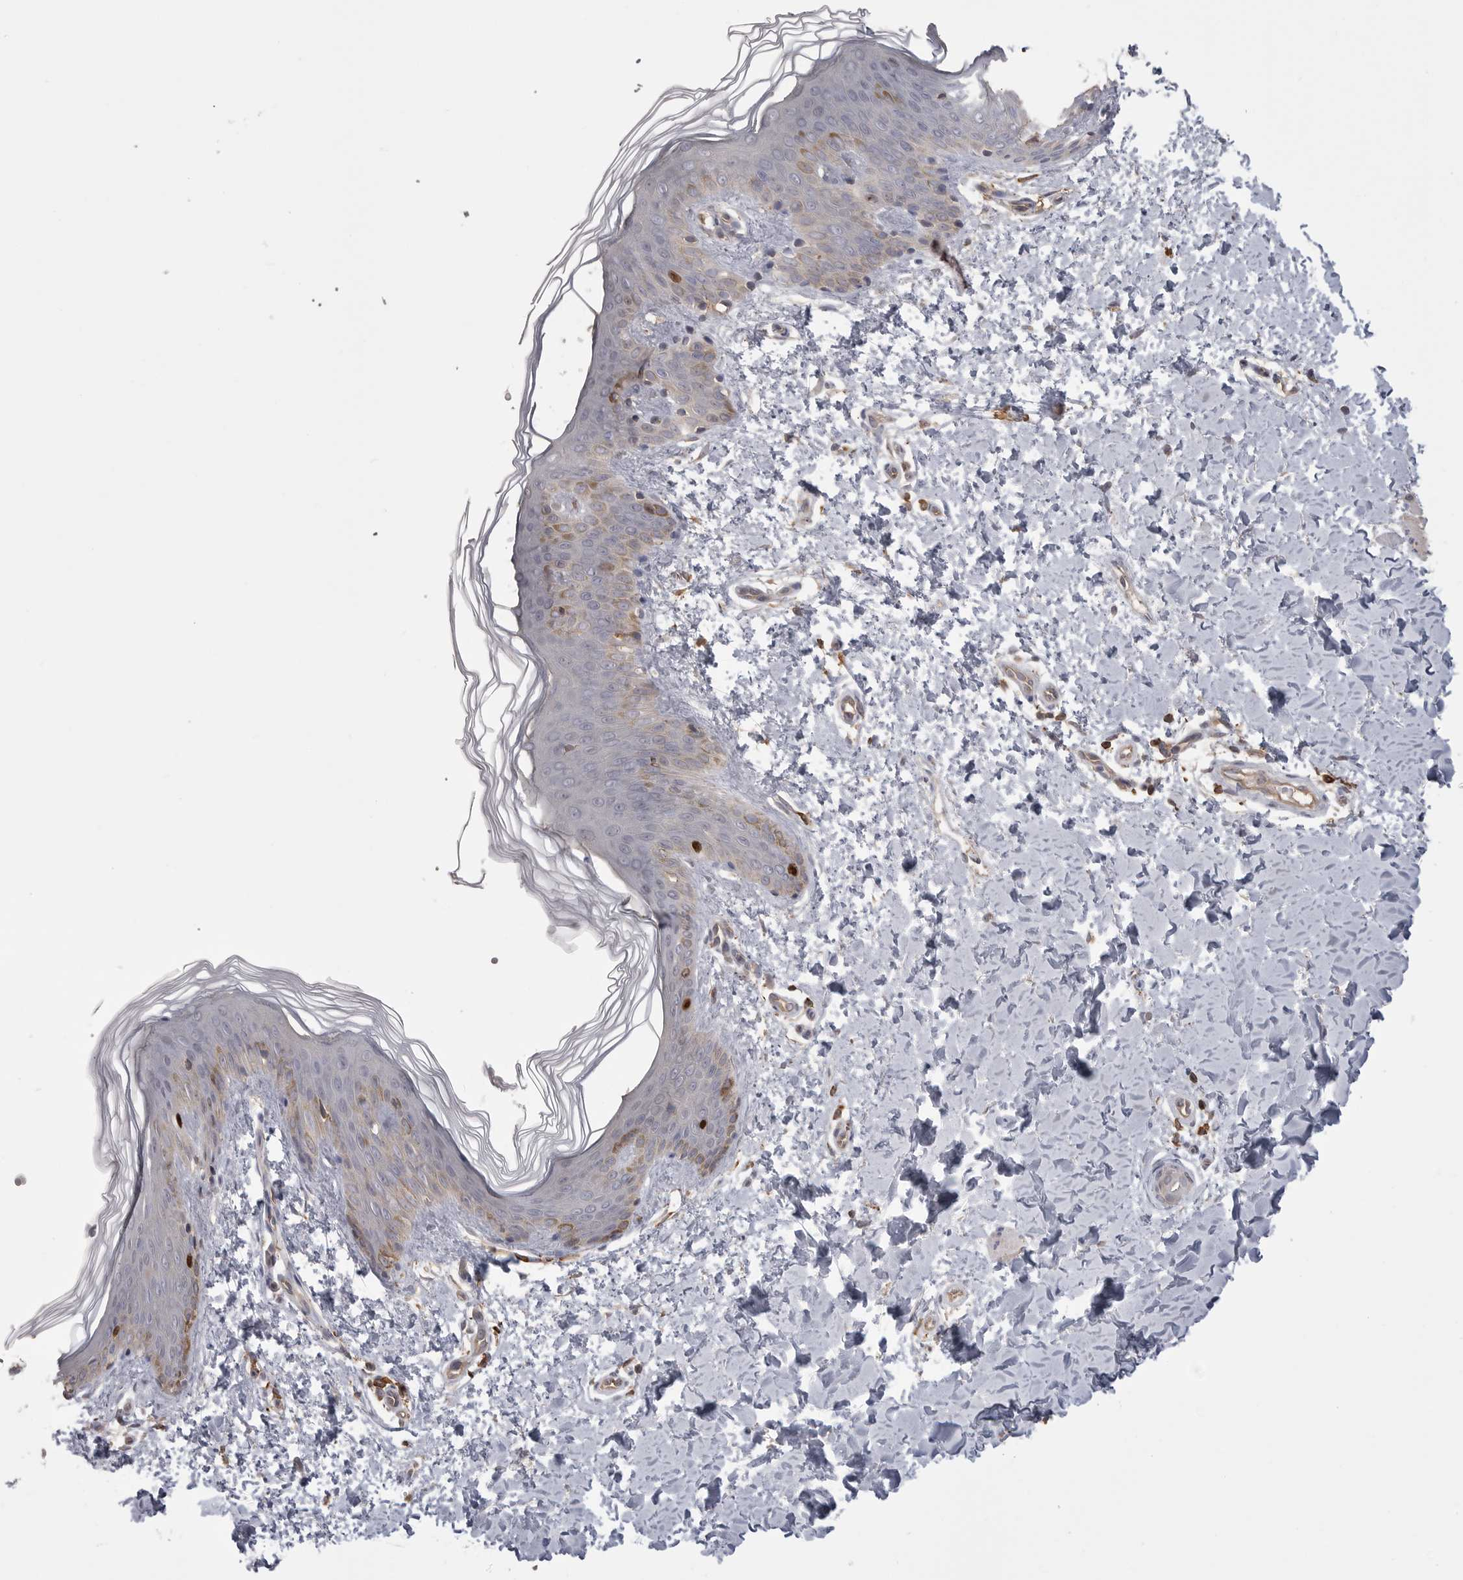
{"staining": {"intensity": "negative", "quantity": "none", "location": "none"}, "tissue": "skin", "cell_type": "Fibroblasts", "image_type": "normal", "snomed": [{"axis": "morphology", "description": "Normal tissue, NOS"}, {"axis": "morphology", "description": "Neoplasm, benign, NOS"}, {"axis": "topography", "description": "Skin"}, {"axis": "topography", "description": "Soft tissue"}], "caption": "Fibroblasts are negative for protein expression in unremarkable human skin. (DAB immunohistochemistry, high magnification).", "gene": "TOP2A", "patient": {"sex": "male", "age": 26}}